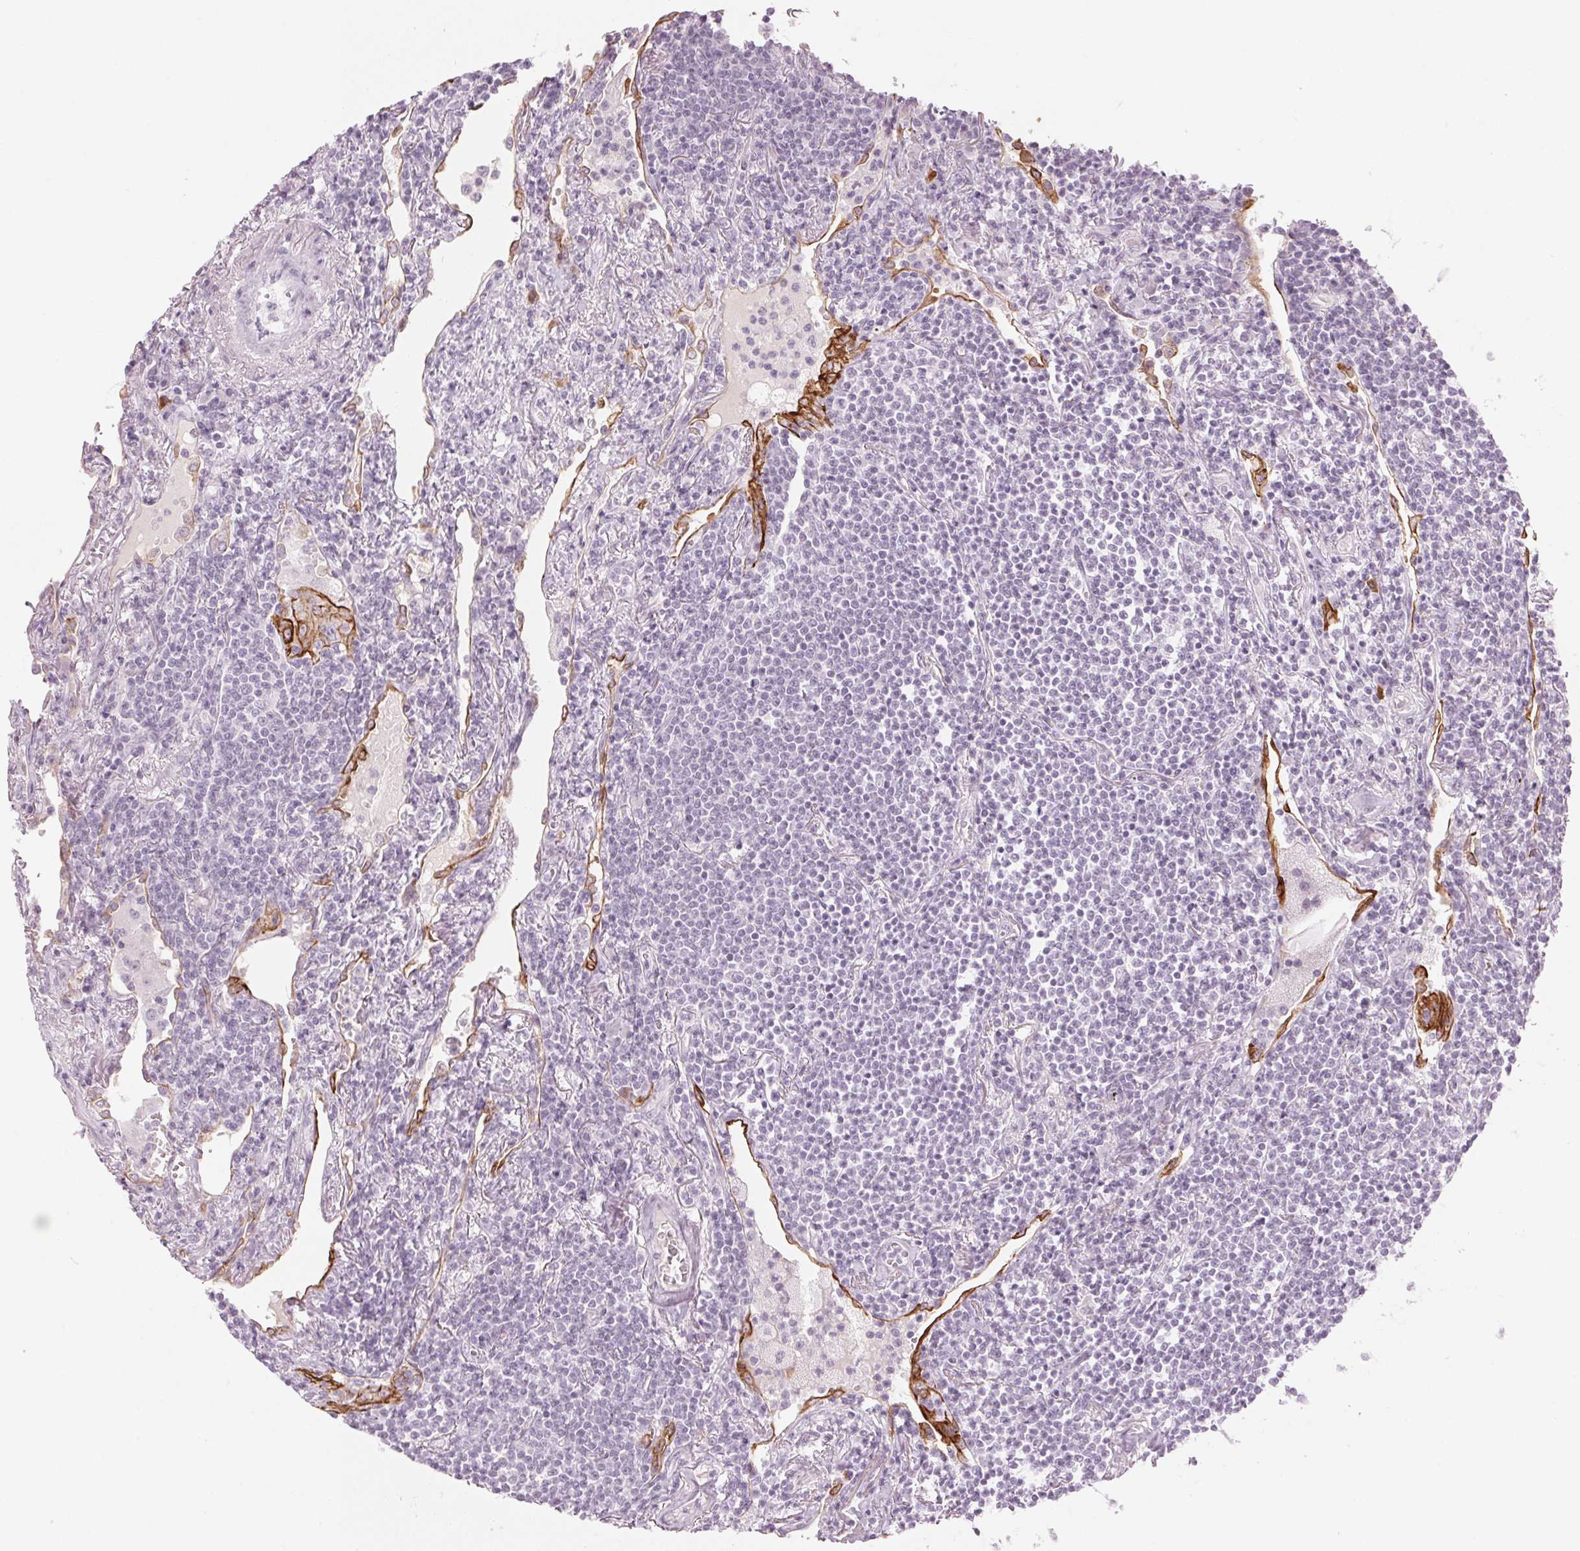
{"staining": {"intensity": "negative", "quantity": "none", "location": "none"}, "tissue": "lymphoma", "cell_type": "Tumor cells", "image_type": "cancer", "snomed": [{"axis": "morphology", "description": "Malignant lymphoma, non-Hodgkin's type, Low grade"}, {"axis": "topography", "description": "Lung"}], "caption": "IHC micrograph of lymphoma stained for a protein (brown), which displays no staining in tumor cells.", "gene": "SCTR", "patient": {"sex": "female", "age": 71}}